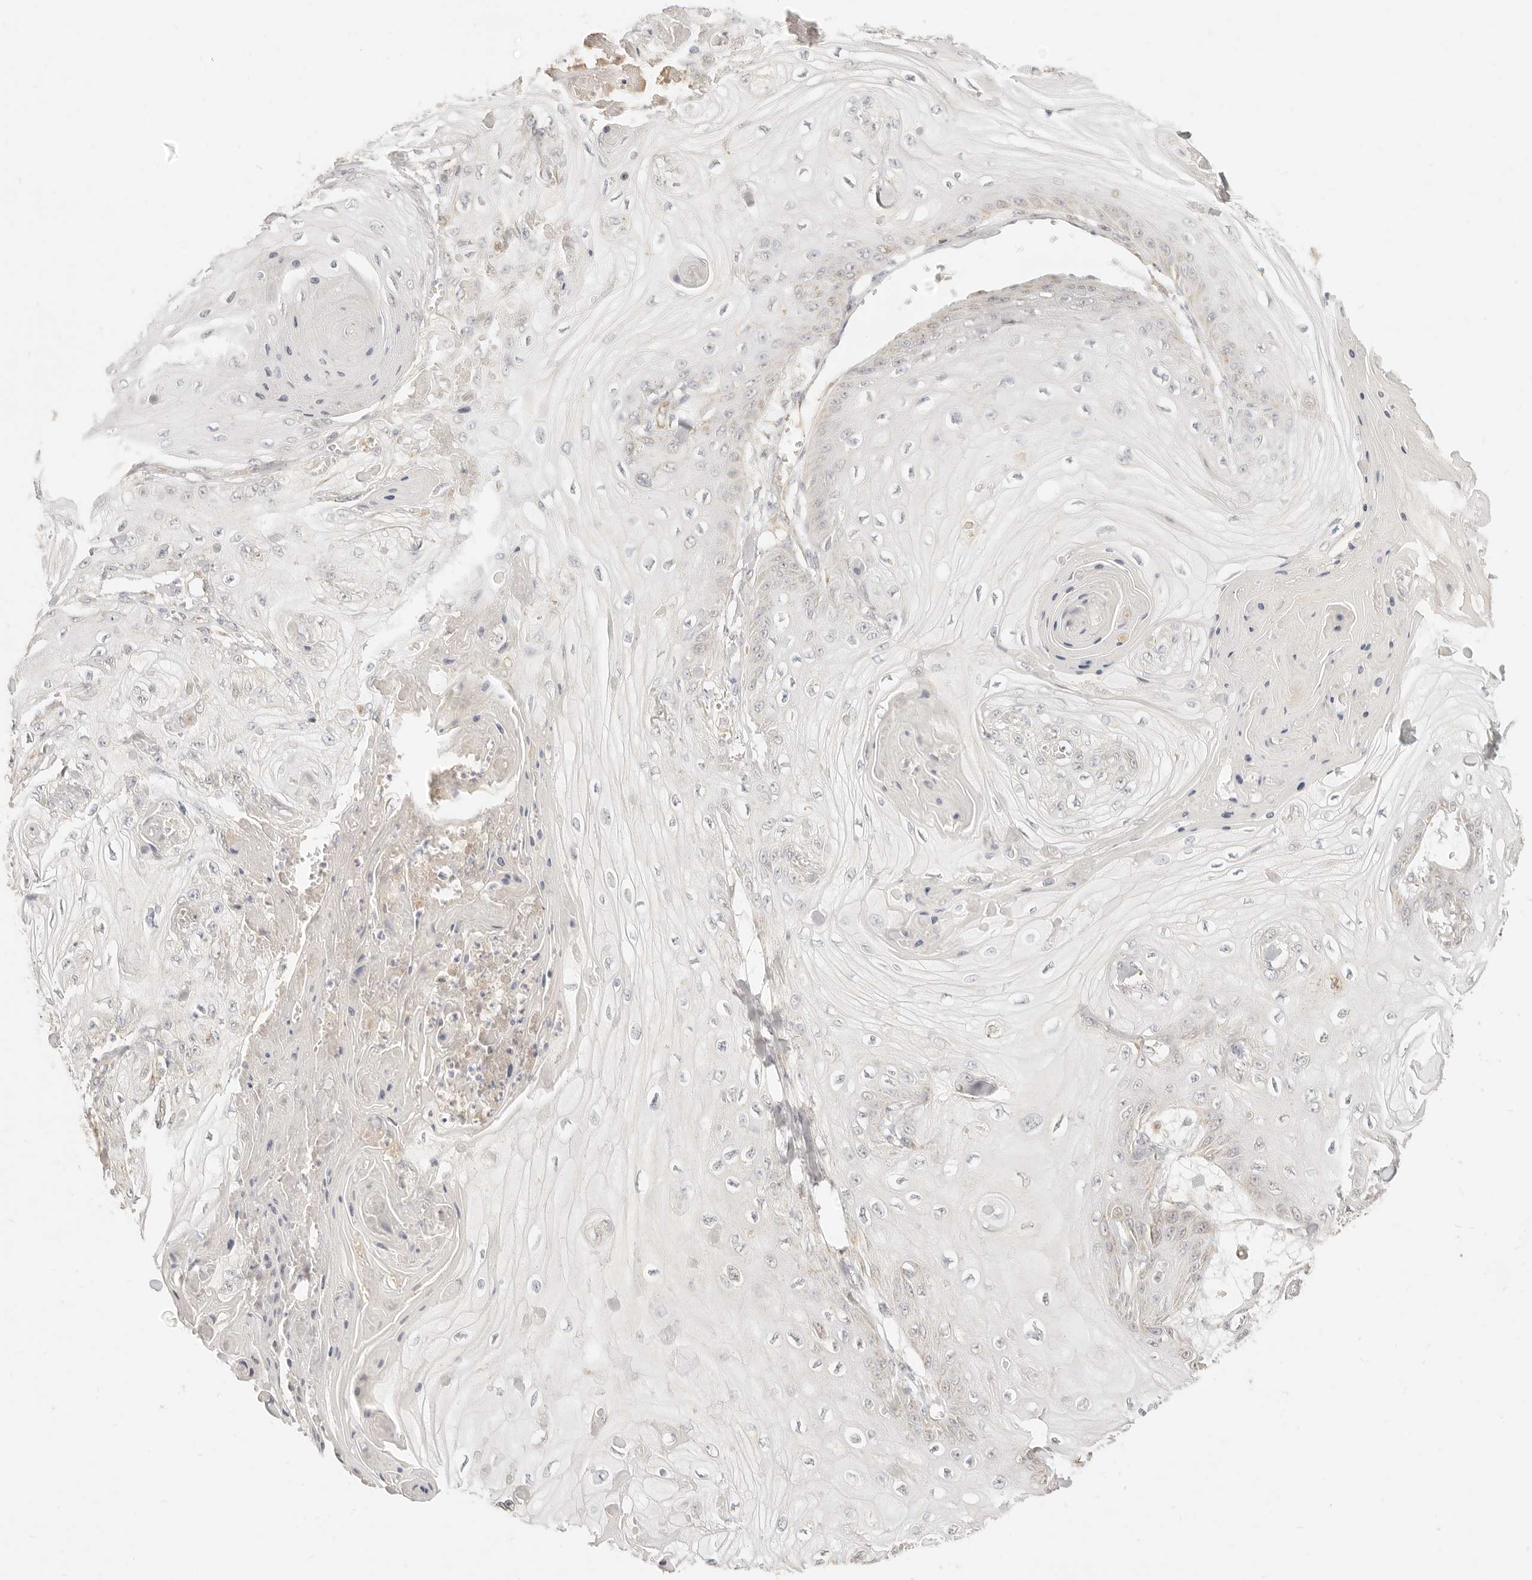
{"staining": {"intensity": "weak", "quantity": "<25%", "location": "cytoplasmic/membranous"}, "tissue": "skin cancer", "cell_type": "Tumor cells", "image_type": "cancer", "snomed": [{"axis": "morphology", "description": "Squamous cell carcinoma, NOS"}, {"axis": "topography", "description": "Skin"}], "caption": "A photomicrograph of human skin cancer (squamous cell carcinoma) is negative for staining in tumor cells.", "gene": "CPLANE2", "patient": {"sex": "male", "age": 74}}